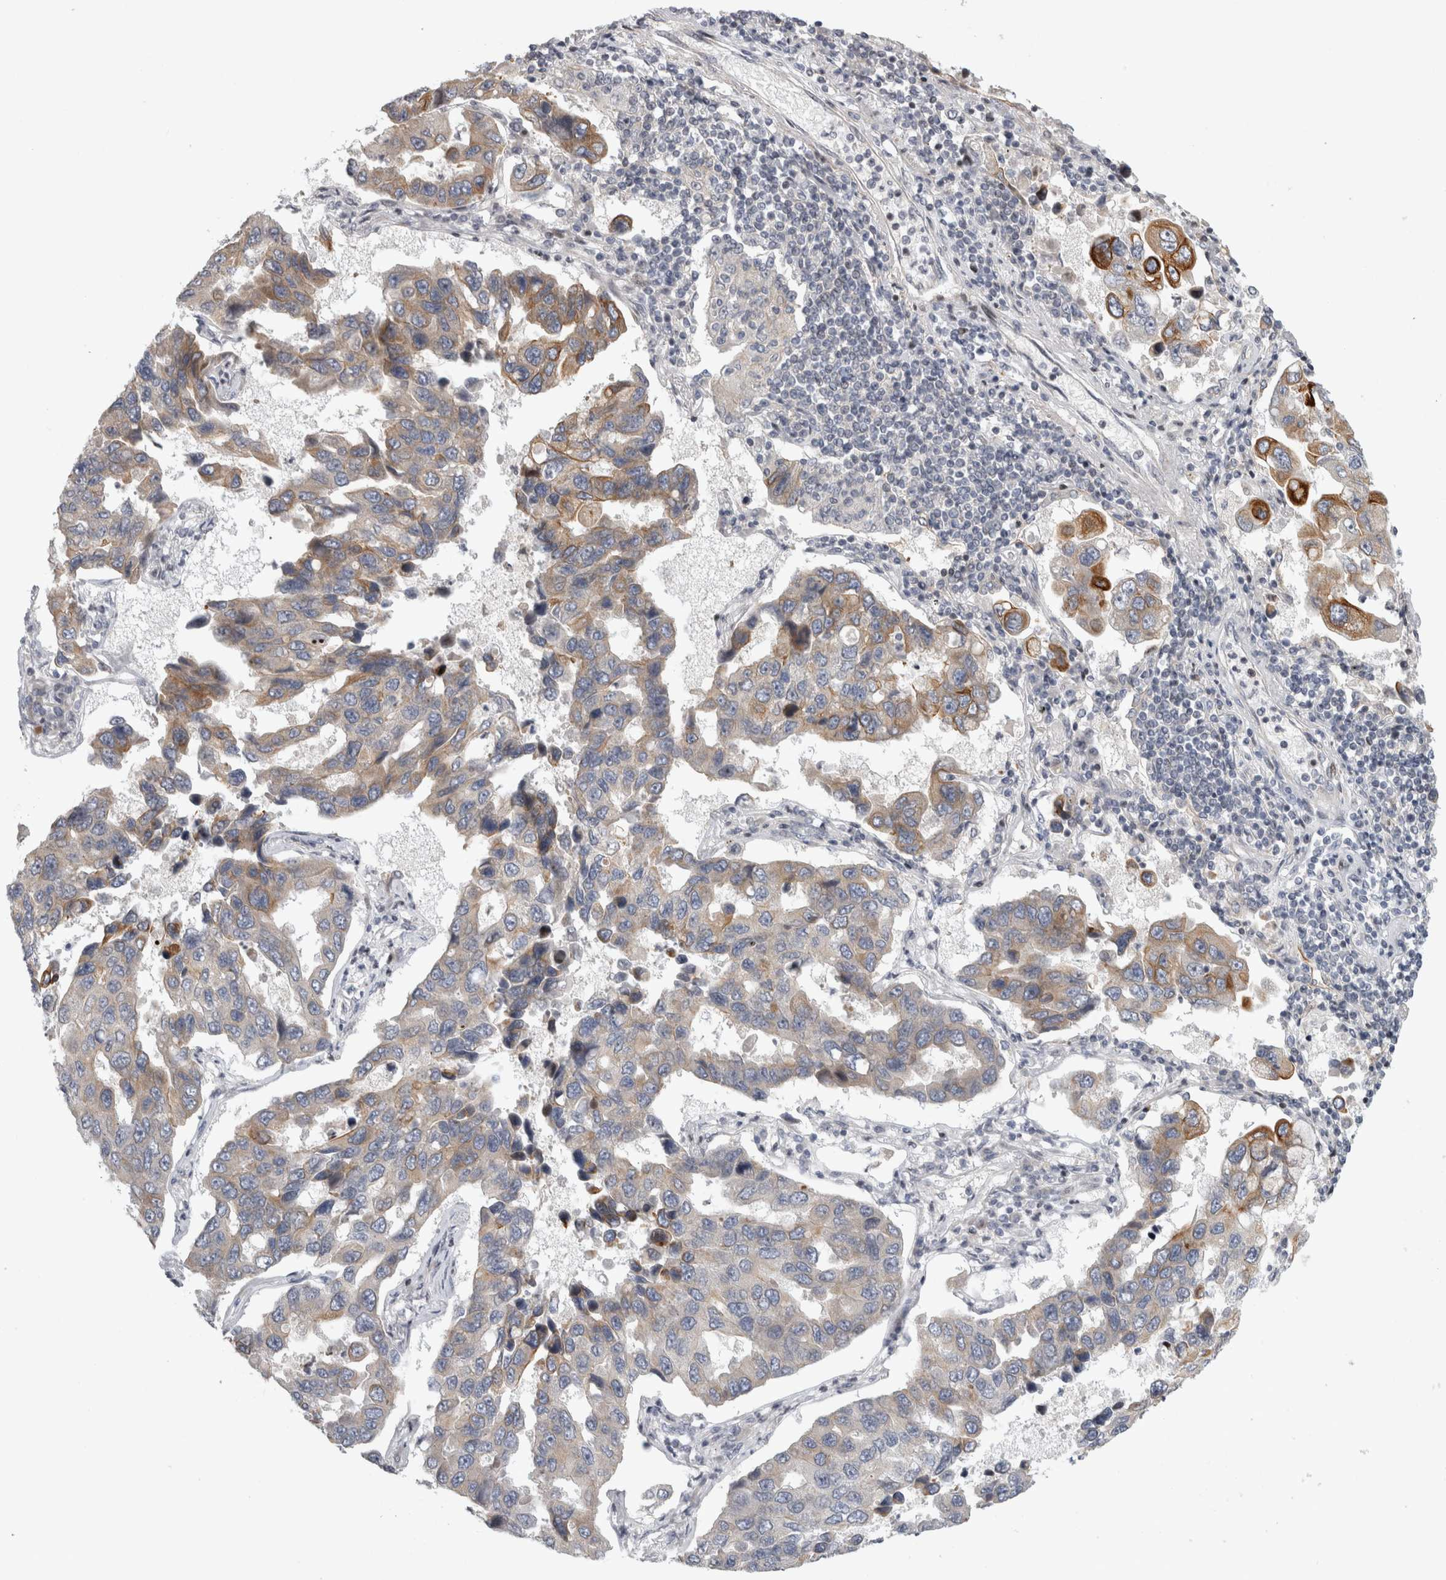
{"staining": {"intensity": "weak", "quantity": "25%-75%", "location": "cytoplasmic/membranous"}, "tissue": "lung cancer", "cell_type": "Tumor cells", "image_type": "cancer", "snomed": [{"axis": "morphology", "description": "Adenocarcinoma, NOS"}, {"axis": "topography", "description": "Lung"}], "caption": "This is an image of immunohistochemistry staining of lung cancer (adenocarcinoma), which shows weak expression in the cytoplasmic/membranous of tumor cells.", "gene": "UTP25", "patient": {"sex": "male", "age": 64}}